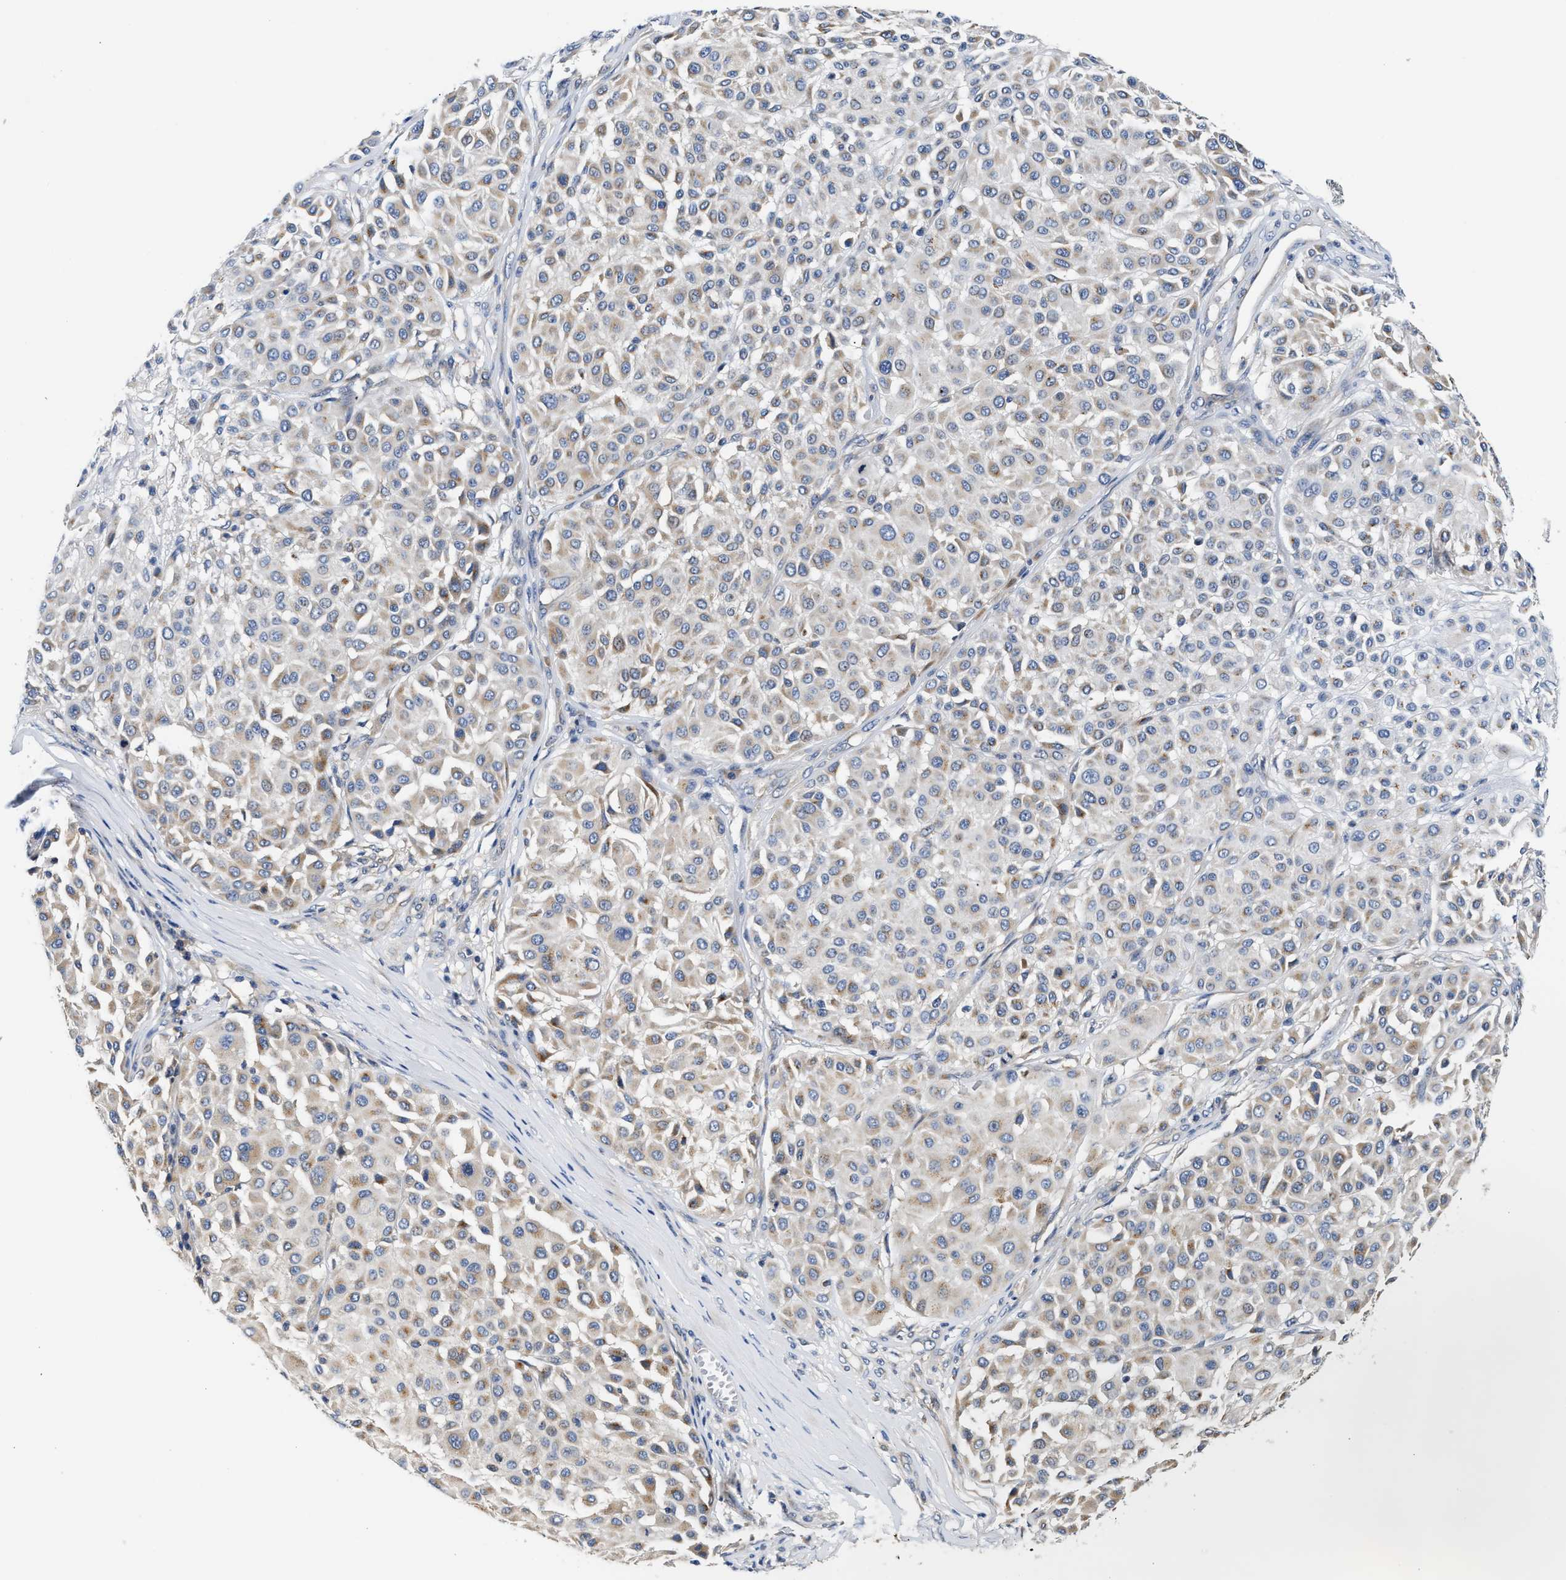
{"staining": {"intensity": "moderate", "quantity": "<25%", "location": "cytoplasmic/membranous"}, "tissue": "melanoma", "cell_type": "Tumor cells", "image_type": "cancer", "snomed": [{"axis": "morphology", "description": "Malignant melanoma, Metastatic site"}, {"axis": "topography", "description": "Soft tissue"}], "caption": "Protein expression analysis of malignant melanoma (metastatic site) demonstrates moderate cytoplasmic/membranous staining in about <25% of tumor cells.", "gene": "FAM185A", "patient": {"sex": "male", "age": 41}}